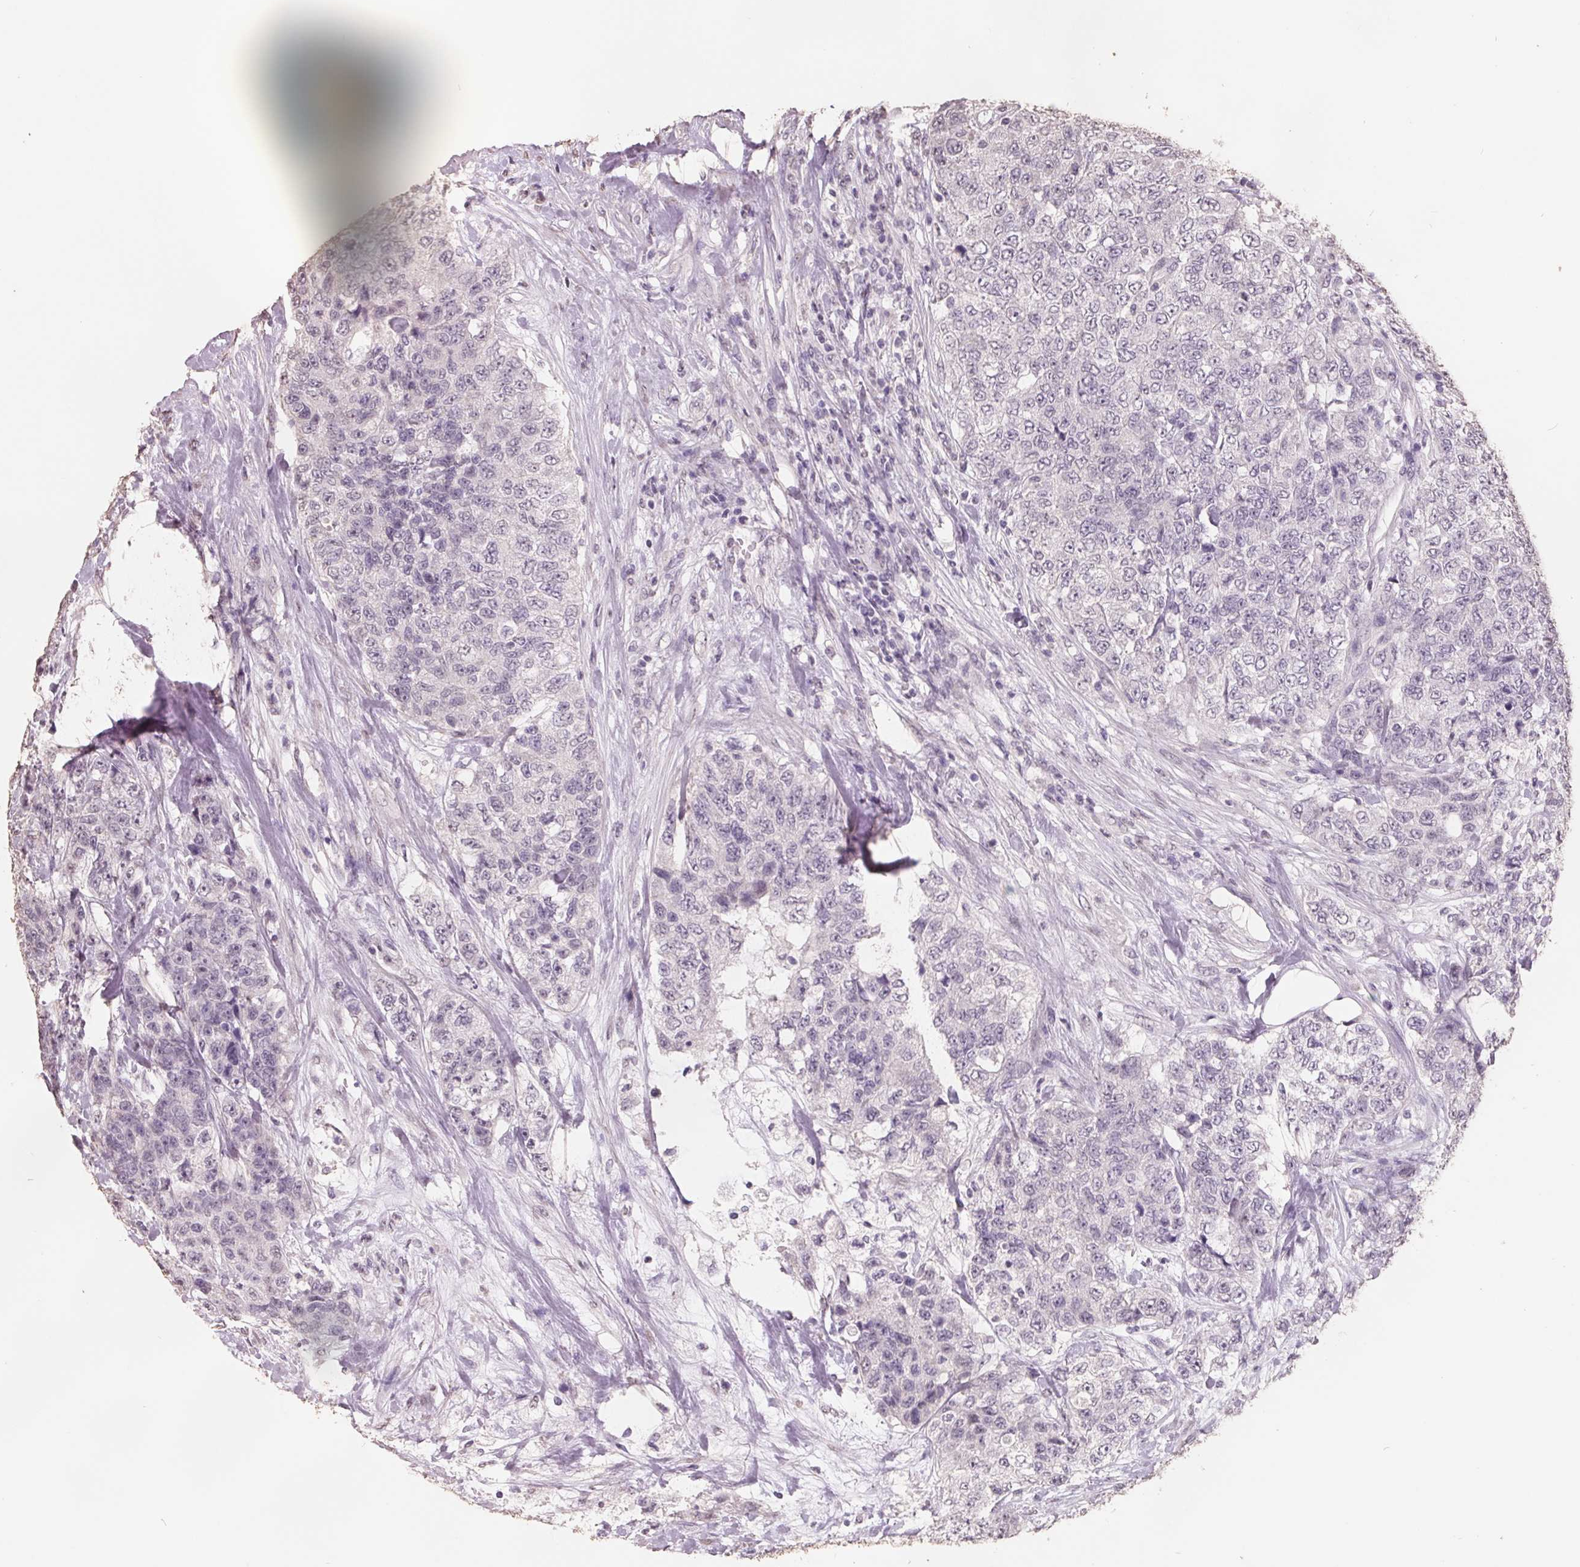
{"staining": {"intensity": "negative", "quantity": "none", "location": "none"}, "tissue": "urothelial cancer", "cell_type": "Tumor cells", "image_type": "cancer", "snomed": [{"axis": "morphology", "description": "Urothelial carcinoma, High grade"}, {"axis": "topography", "description": "Urinary bladder"}], "caption": "Immunohistochemical staining of urothelial cancer demonstrates no significant expression in tumor cells.", "gene": "FTCD", "patient": {"sex": "female", "age": 78}}